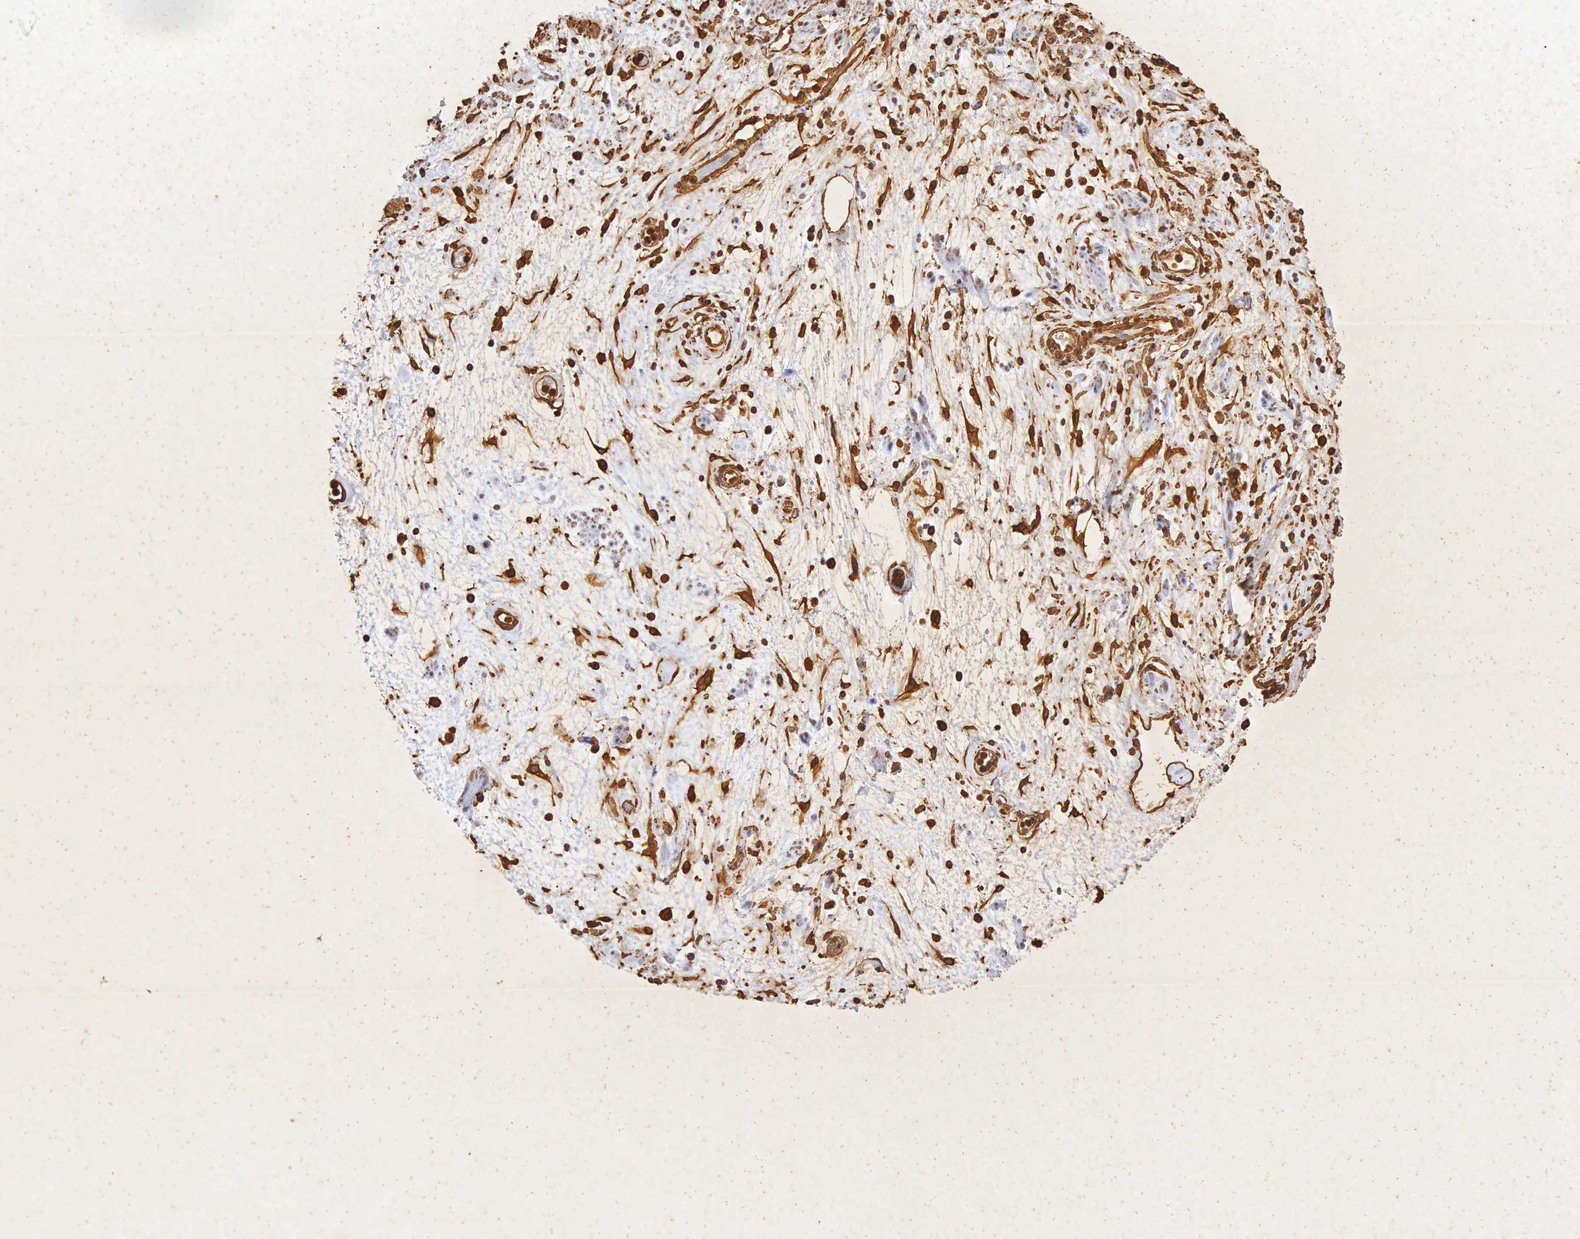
{"staining": {"intensity": "negative", "quantity": "none", "location": "none"}, "tissue": "urinary bladder", "cell_type": "Urothelial cells", "image_type": "normal", "snomed": [{"axis": "morphology", "description": "Normal tissue, NOS"}, {"axis": "topography", "description": "Urinary bladder"}], "caption": "Human urinary bladder stained for a protein using IHC shows no expression in urothelial cells.", "gene": "VIM", "patient": {"sex": "male", "age": 48}}